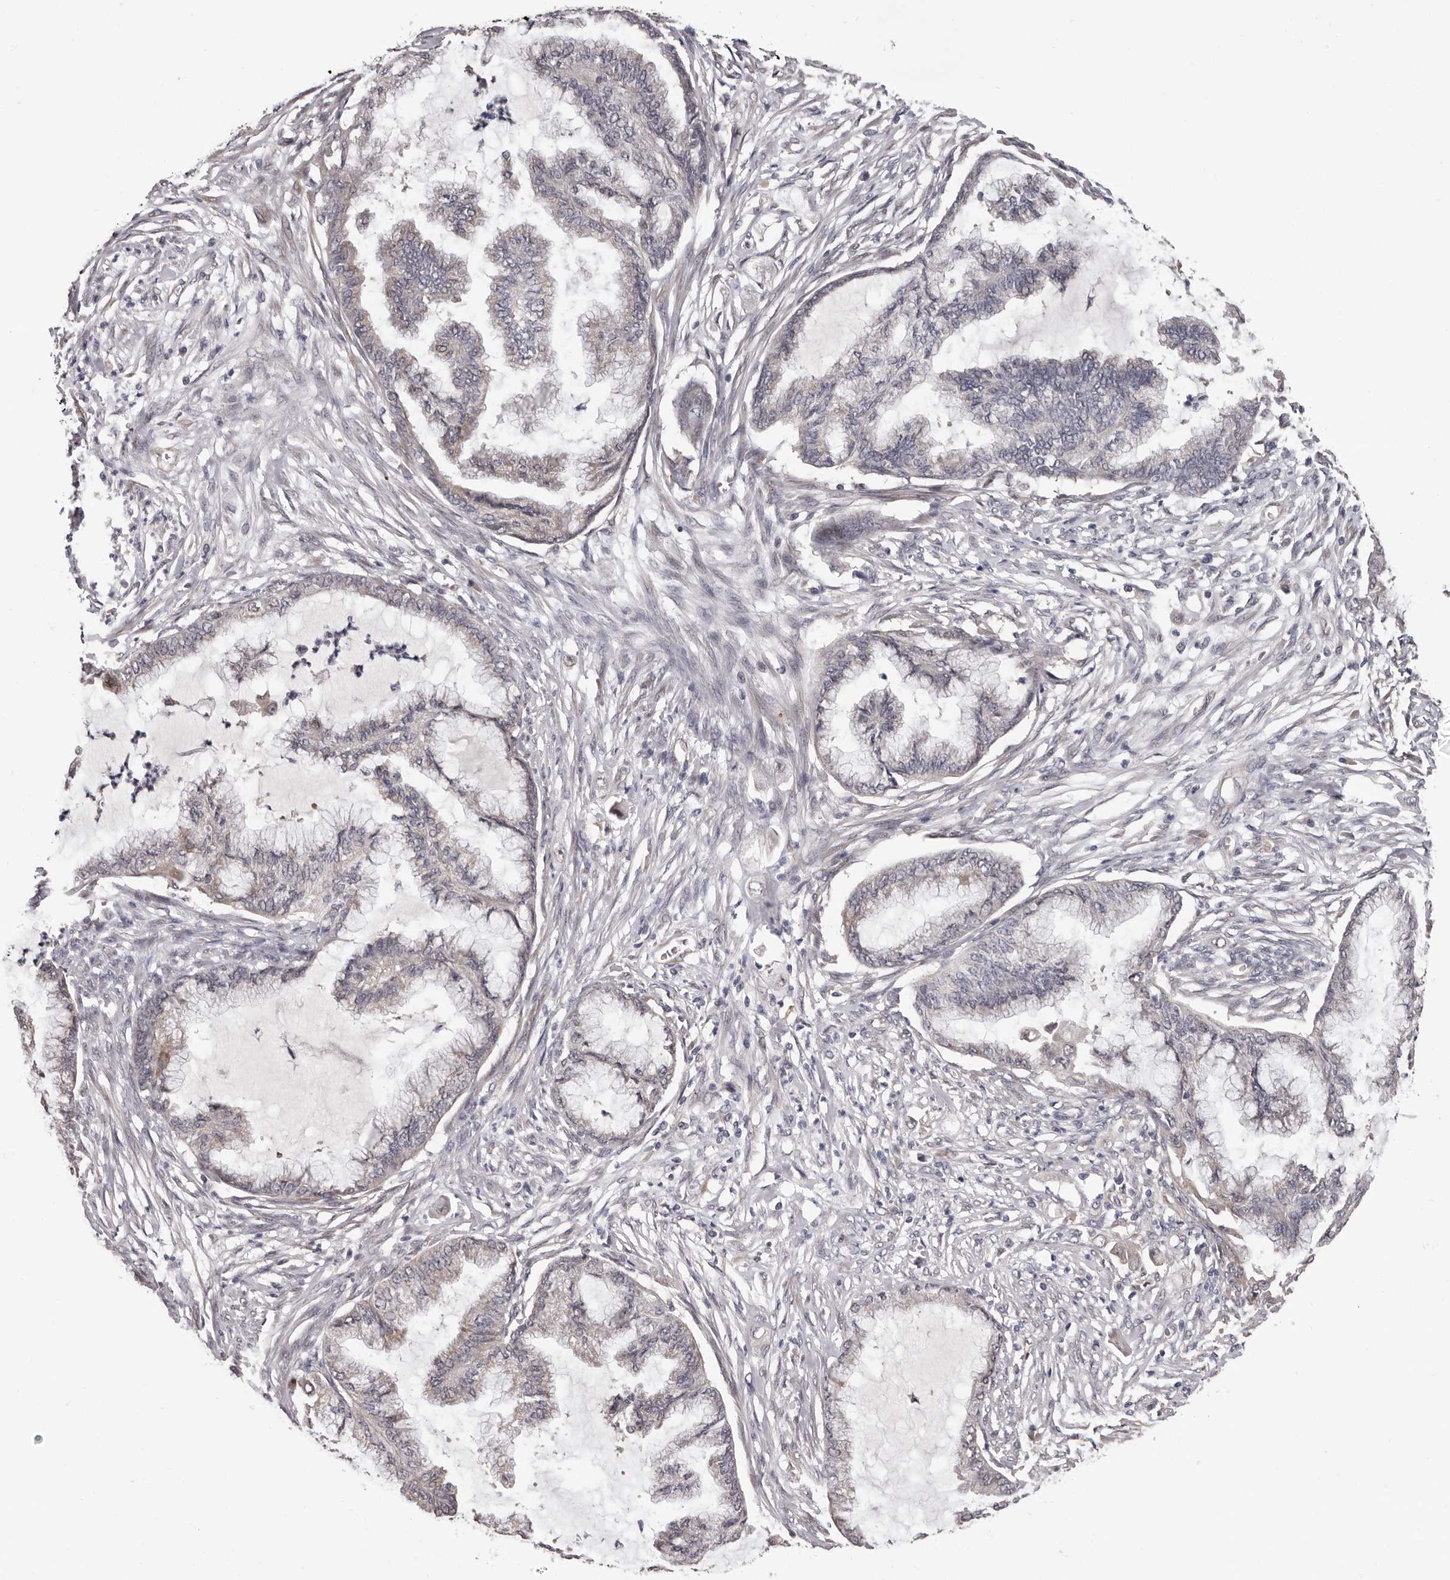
{"staining": {"intensity": "weak", "quantity": "<25%", "location": "cytoplasmic/membranous"}, "tissue": "endometrial cancer", "cell_type": "Tumor cells", "image_type": "cancer", "snomed": [{"axis": "morphology", "description": "Adenocarcinoma, NOS"}, {"axis": "topography", "description": "Endometrium"}], "caption": "Endometrial adenocarcinoma was stained to show a protein in brown. There is no significant positivity in tumor cells.", "gene": "MED8", "patient": {"sex": "female", "age": 86}}